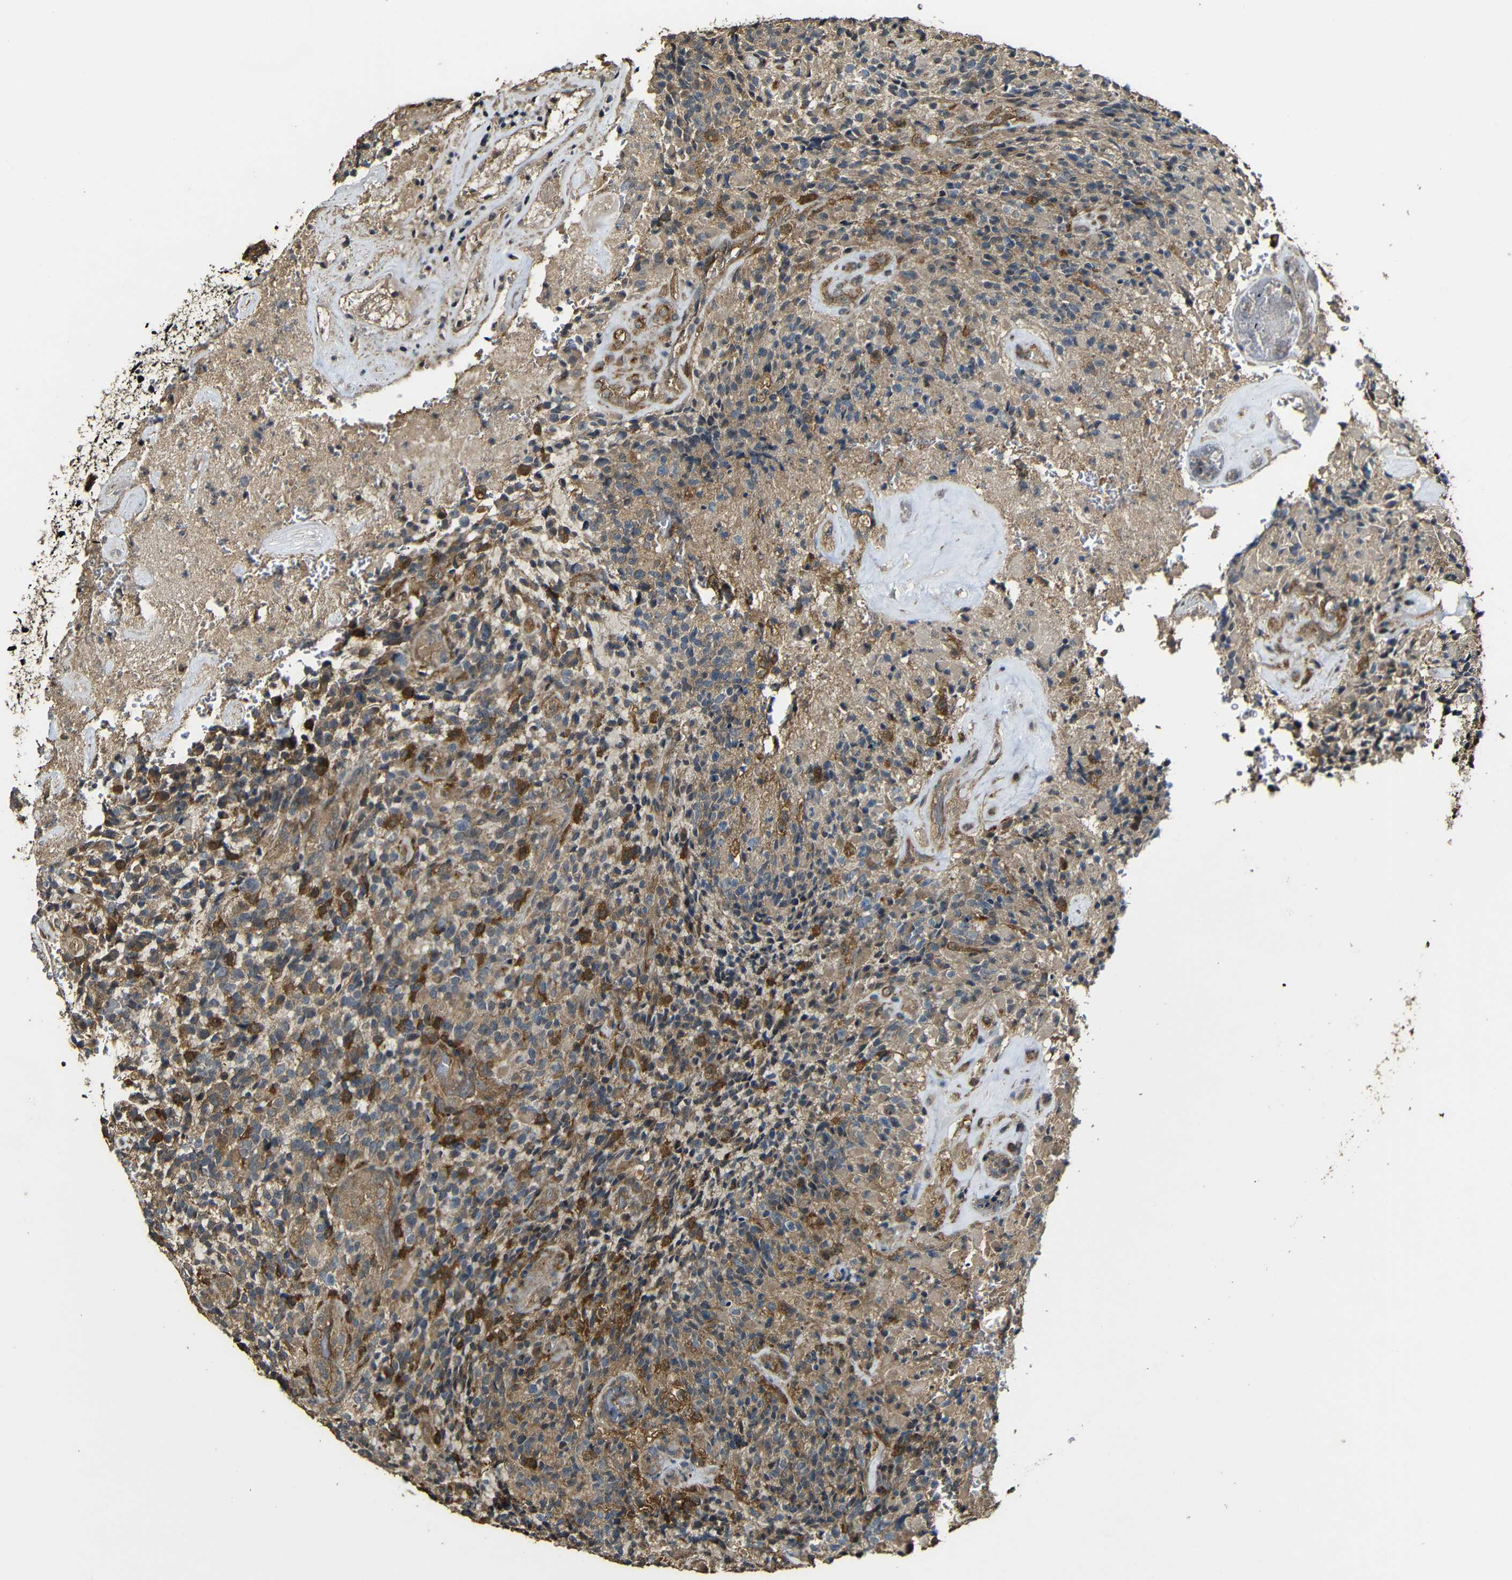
{"staining": {"intensity": "strong", "quantity": ">75%", "location": "cytoplasmic/membranous"}, "tissue": "glioma", "cell_type": "Tumor cells", "image_type": "cancer", "snomed": [{"axis": "morphology", "description": "Glioma, malignant, High grade"}, {"axis": "topography", "description": "Brain"}], "caption": "Glioma tissue shows strong cytoplasmic/membranous expression in about >75% of tumor cells, visualized by immunohistochemistry. The staining is performed using DAB brown chromogen to label protein expression. The nuclei are counter-stained blue using hematoxylin.", "gene": "CASP8", "patient": {"sex": "male", "age": 71}}